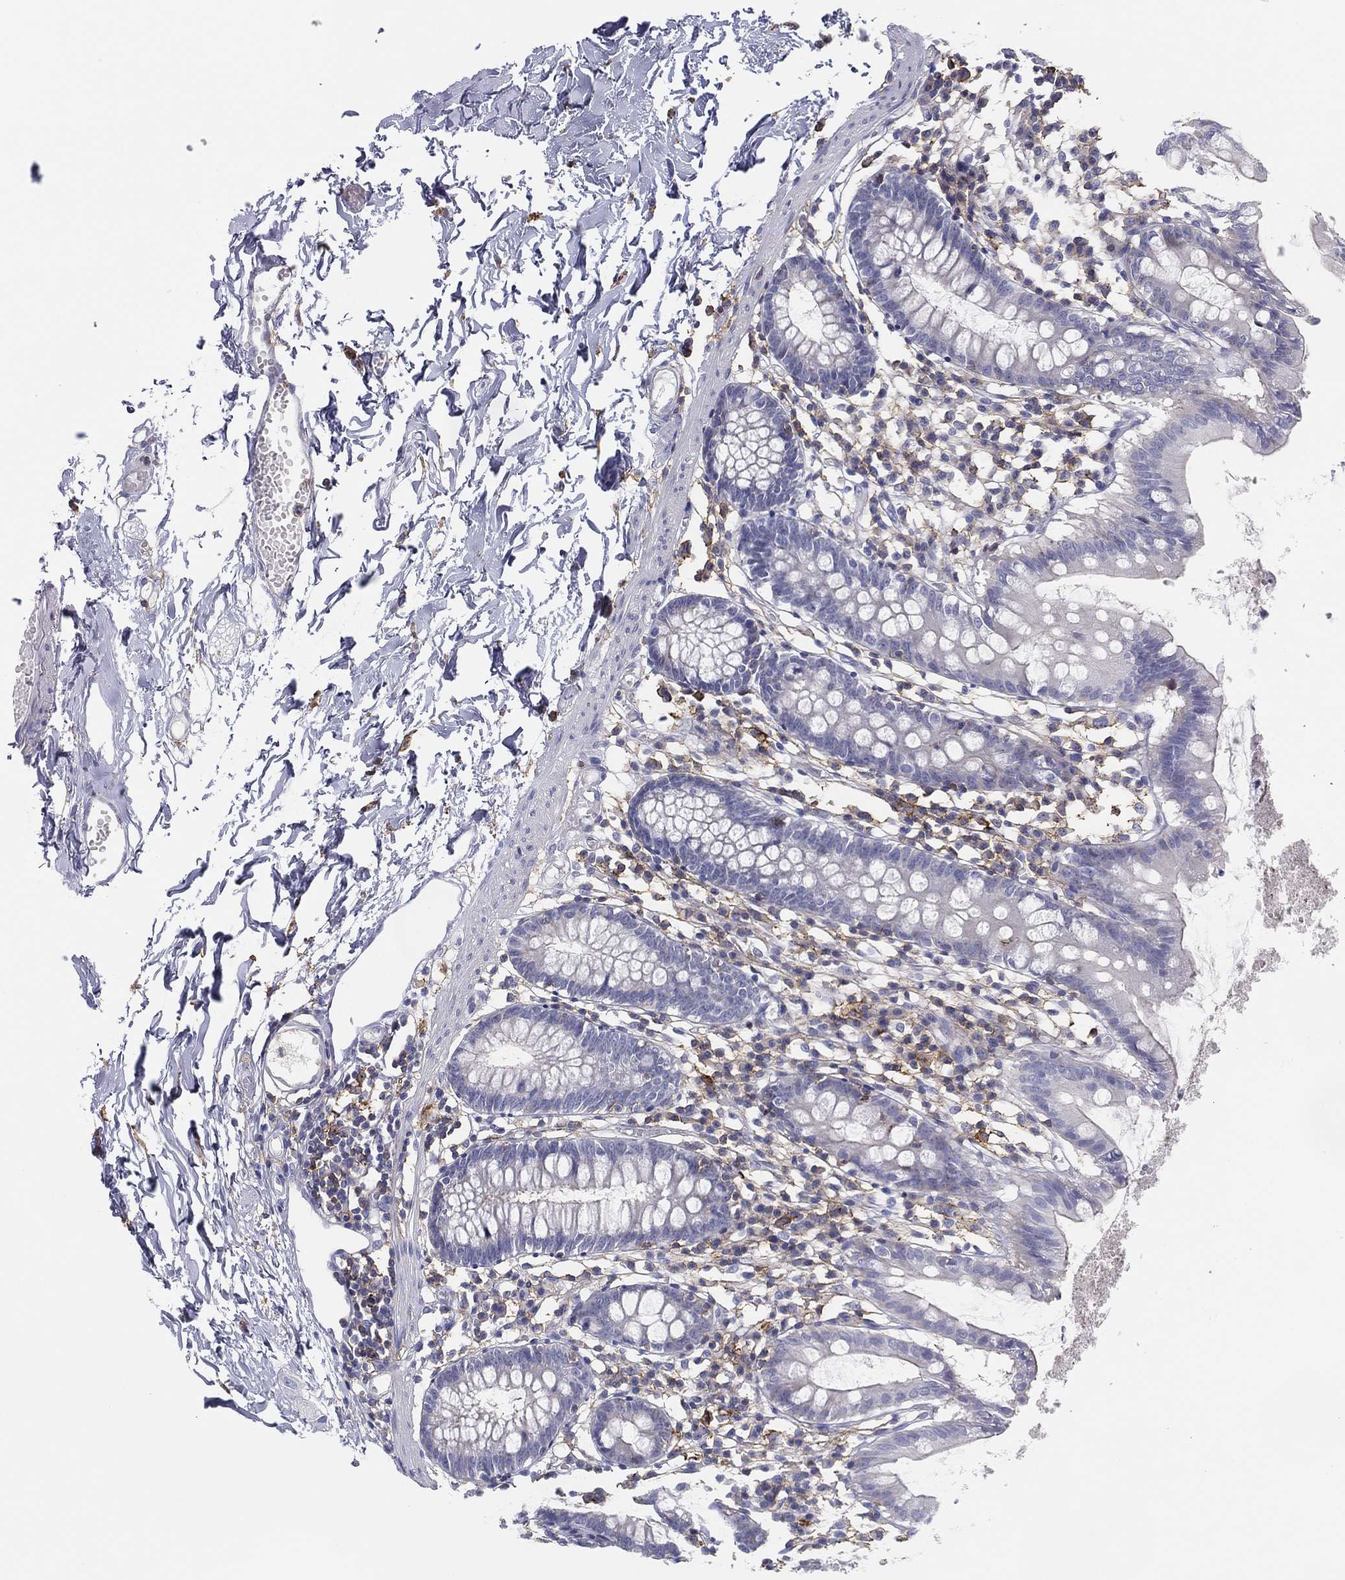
{"staining": {"intensity": "negative", "quantity": "none", "location": "none"}, "tissue": "small intestine", "cell_type": "Glandular cells", "image_type": "normal", "snomed": [{"axis": "morphology", "description": "Normal tissue, NOS"}, {"axis": "topography", "description": "Small intestine"}], "caption": "Immunohistochemistry micrograph of unremarkable small intestine: small intestine stained with DAB reveals no significant protein expression in glandular cells. Nuclei are stained in blue.", "gene": "SELPLG", "patient": {"sex": "female", "age": 90}}